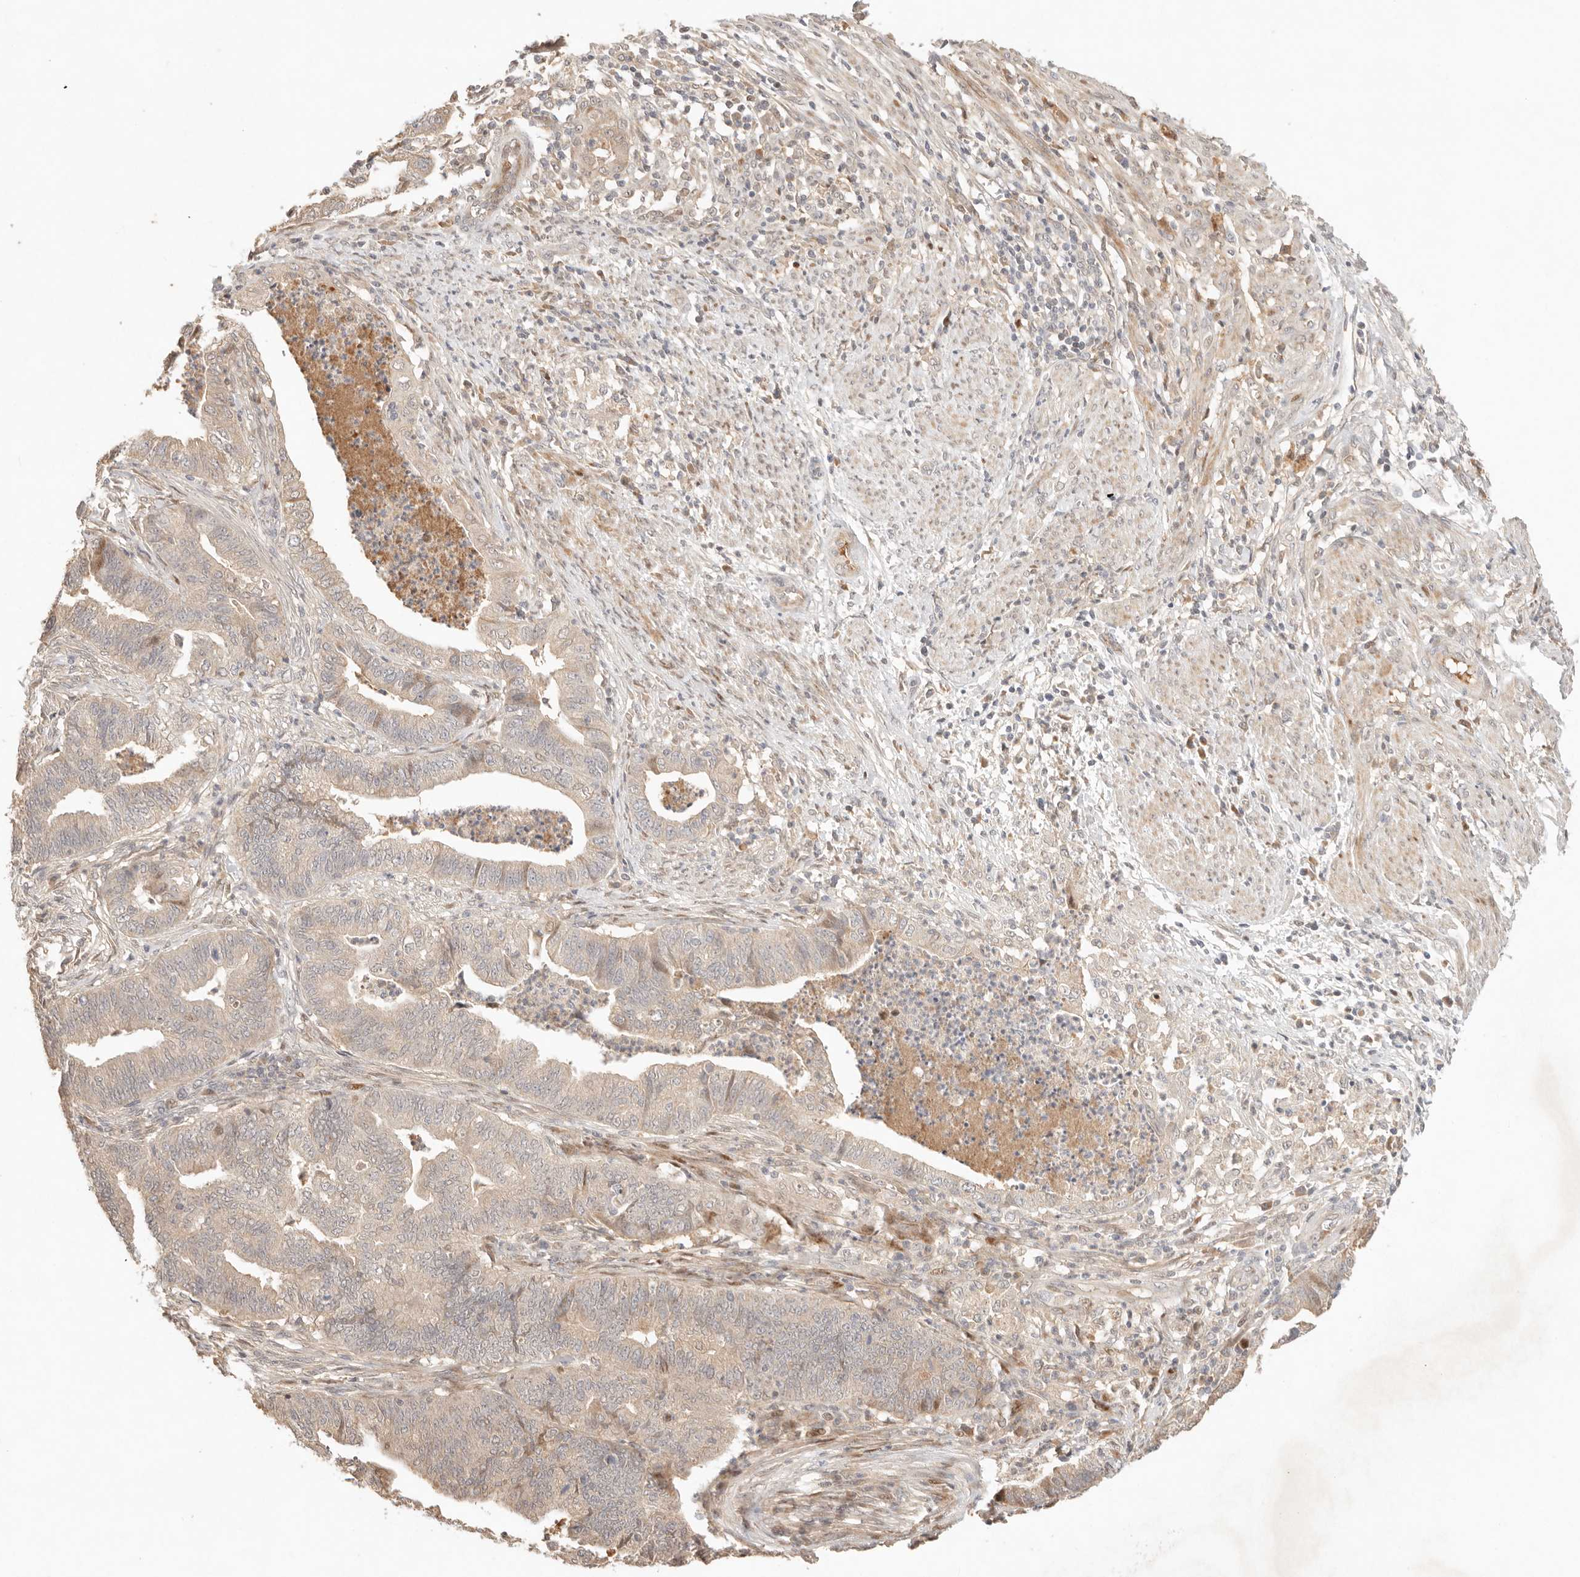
{"staining": {"intensity": "weak", "quantity": ">75%", "location": "cytoplasmic/membranous"}, "tissue": "endometrial cancer", "cell_type": "Tumor cells", "image_type": "cancer", "snomed": [{"axis": "morphology", "description": "Polyp, NOS"}, {"axis": "morphology", "description": "Adenocarcinoma, NOS"}, {"axis": "morphology", "description": "Adenoma, NOS"}, {"axis": "topography", "description": "Endometrium"}], "caption": "A high-resolution image shows immunohistochemistry (IHC) staining of endometrial cancer, which reveals weak cytoplasmic/membranous staining in about >75% of tumor cells.", "gene": "PHLDA3", "patient": {"sex": "female", "age": 79}}